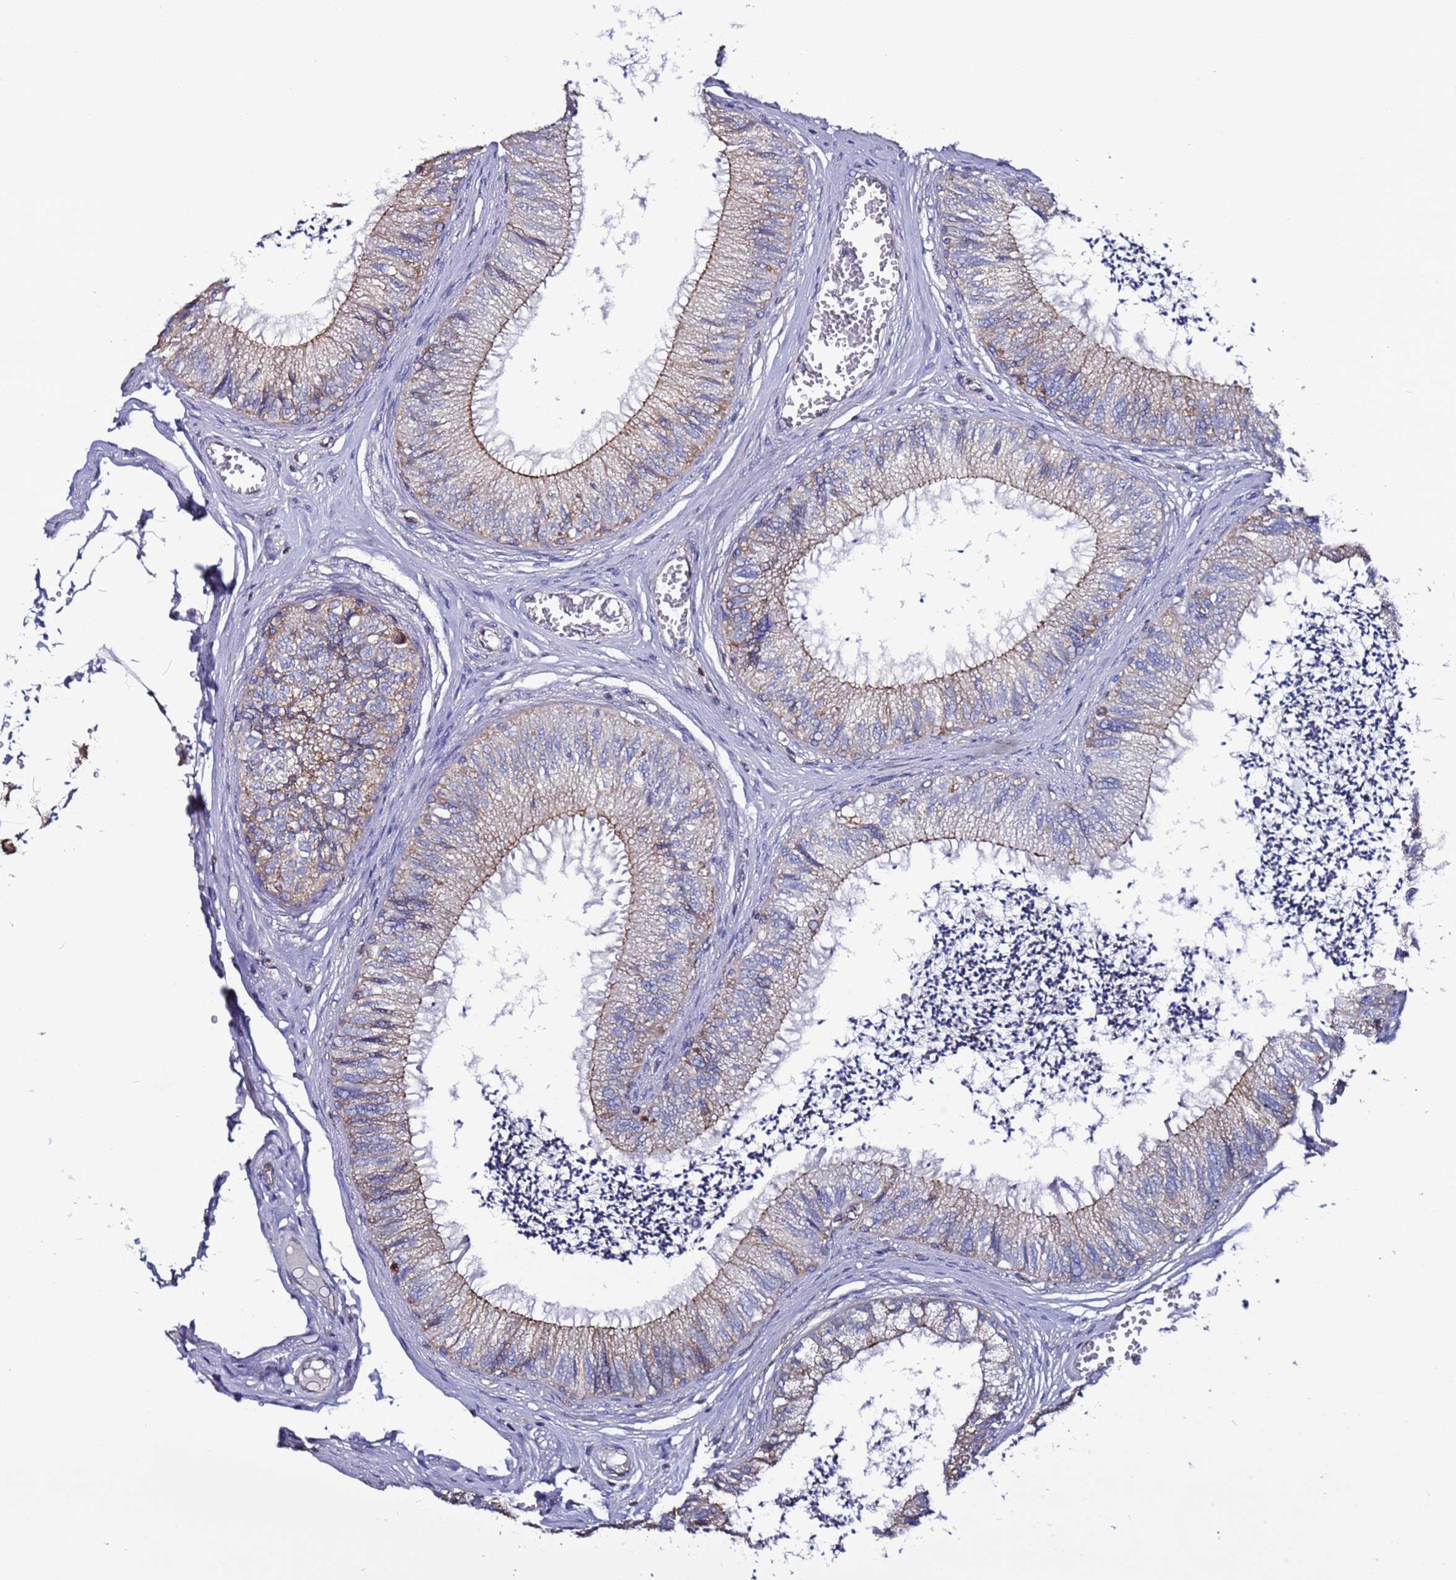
{"staining": {"intensity": "weak", "quantity": ">75%", "location": "cytoplasmic/membranous"}, "tissue": "epididymis", "cell_type": "Glandular cells", "image_type": "normal", "snomed": [{"axis": "morphology", "description": "Normal tissue, NOS"}, {"axis": "topography", "description": "Epididymis"}], "caption": "IHC image of benign epididymis: epididymis stained using immunohistochemistry exhibits low levels of weak protein expression localized specifically in the cytoplasmic/membranous of glandular cells, appearing as a cytoplasmic/membranous brown color.", "gene": "TENM3", "patient": {"sex": "male", "age": 79}}